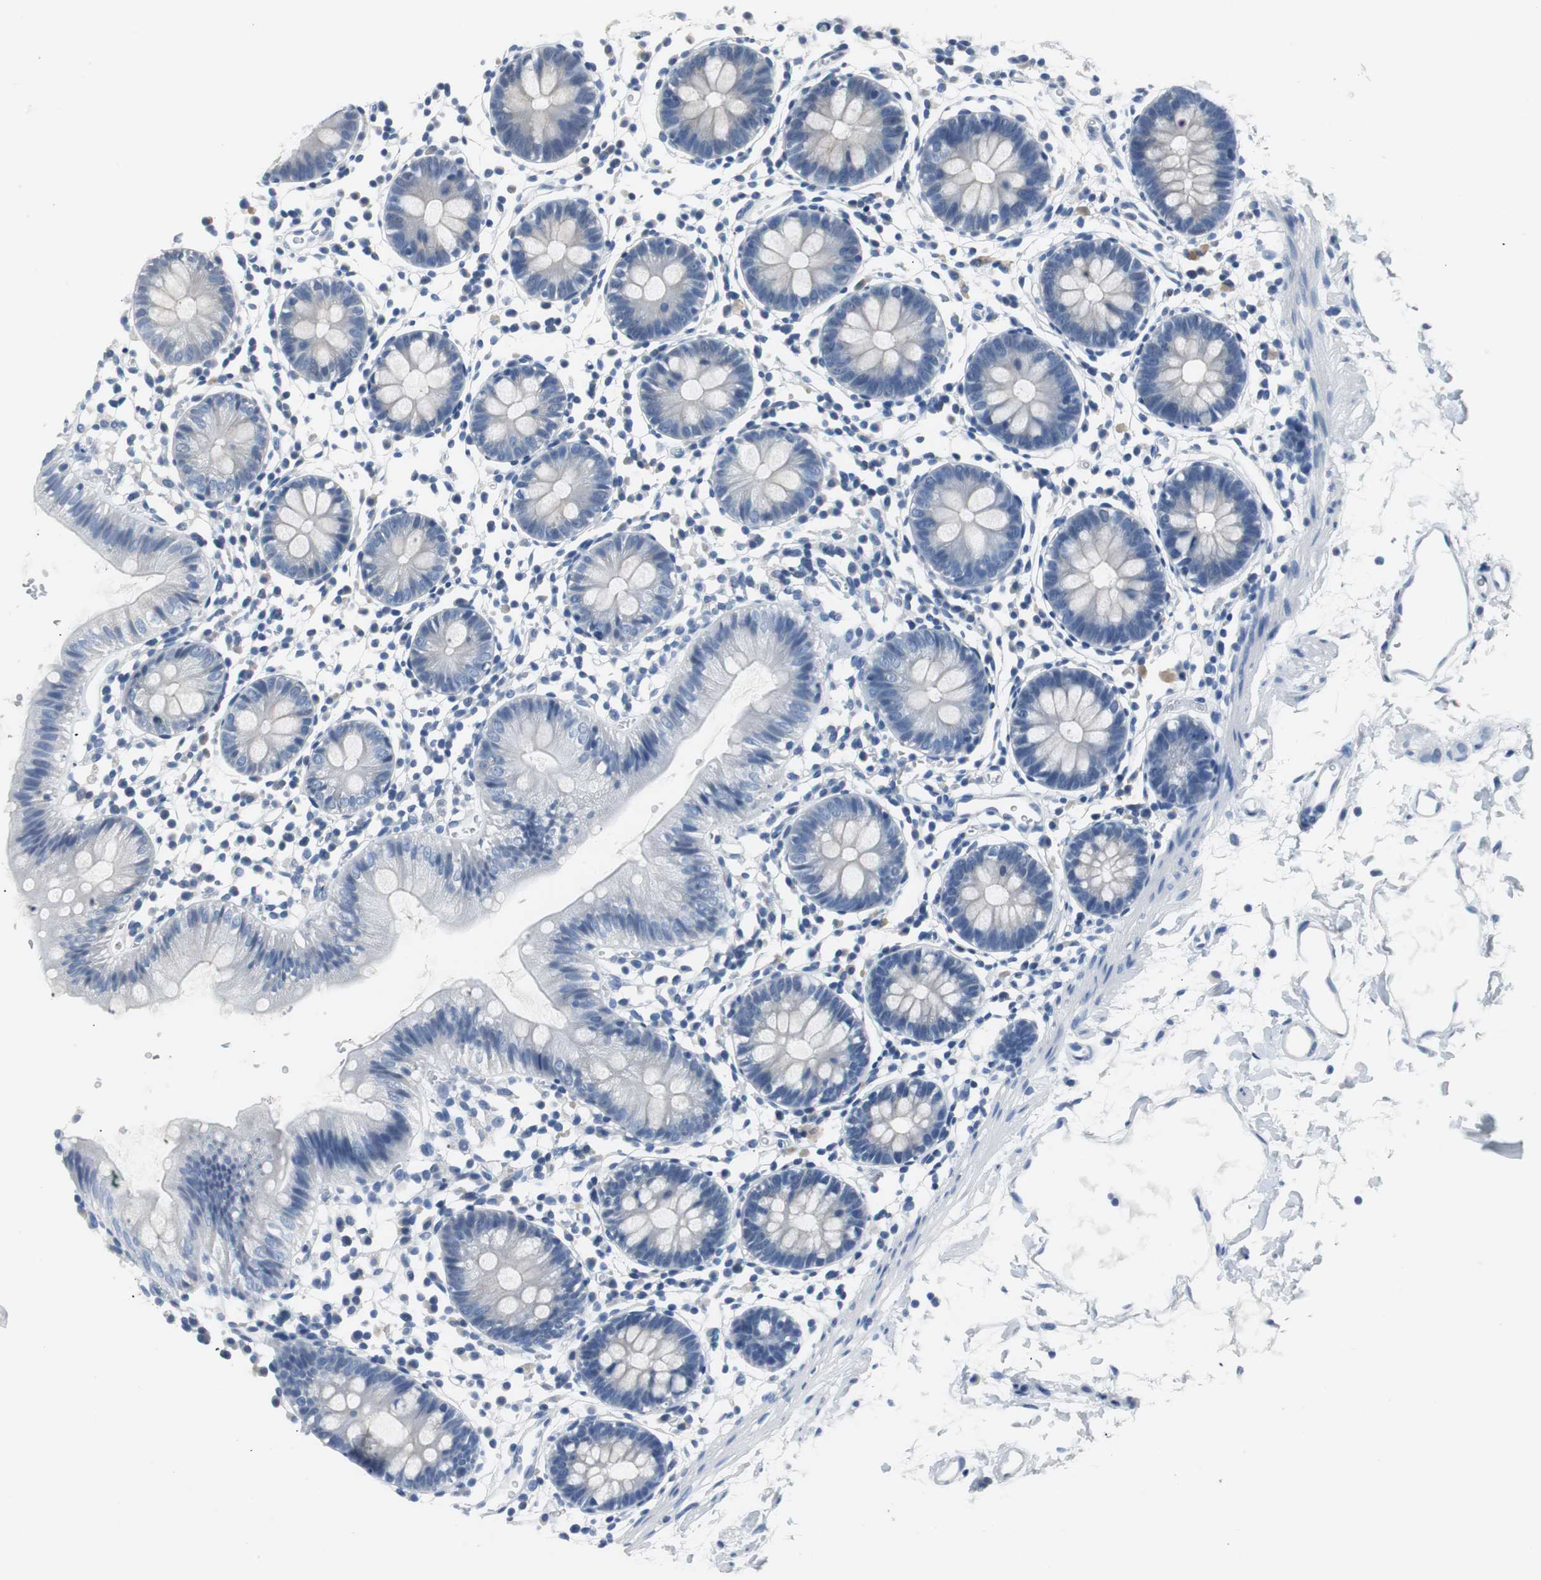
{"staining": {"intensity": "negative", "quantity": "none", "location": "none"}, "tissue": "colon", "cell_type": "Endothelial cells", "image_type": "normal", "snomed": [{"axis": "morphology", "description": "Normal tissue, NOS"}, {"axis": "topography", "description": "Colon"}], "caption": "Immunohistochemistry (IHC) of unremarkable human colon demonstrates no staining in endothelial cells. Nuclei are stained in blue.", "gene": "LRP2", "patient": {"sex": "male", "age": 14}}